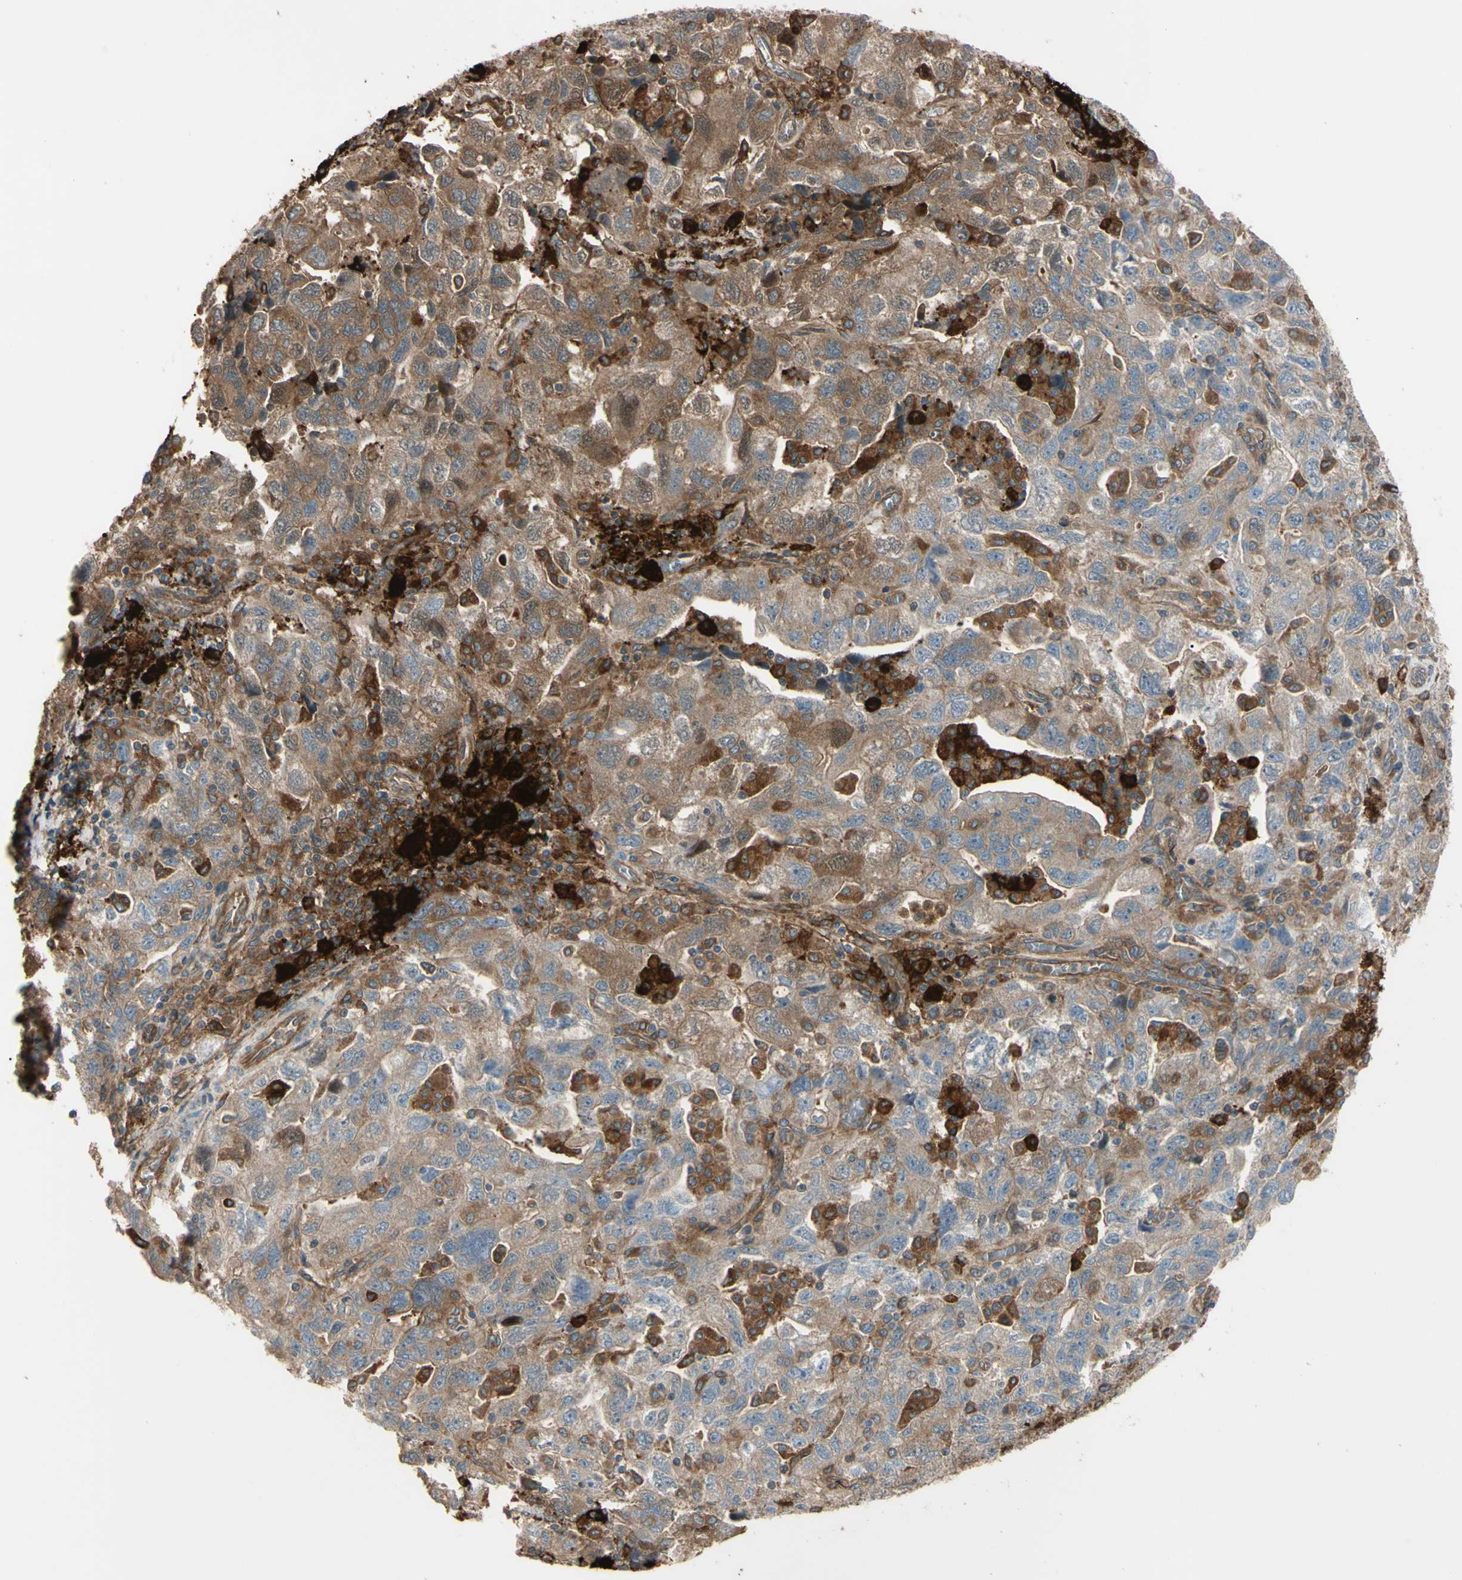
{"staining": {"intensity": "moderate", "quantity": ">75%", "location": "cytoplasmic/membranous"}, "tissue": "ovarian cancer", "cell_type": "Tumor cells", "image_type": "cancer", "snomed": [{"axis": "morphology", "description": "Carcinoma, NOS"}, {"axis": "morphology", "description": "Cystadenocarcinoma, serous, NOS"}, {"axis": "topography", "description": "Ovary"}], "caption": "Ovarian serous cystadenocarcinoma stained with DAB immunohistochemistry (IHC) reveals medium levels of moderate cytoplasmic/membranous expression in approximately >75% of tumor cells.", "gene": "PTPN12", "patient": {"sex": "female", "age": 69}}